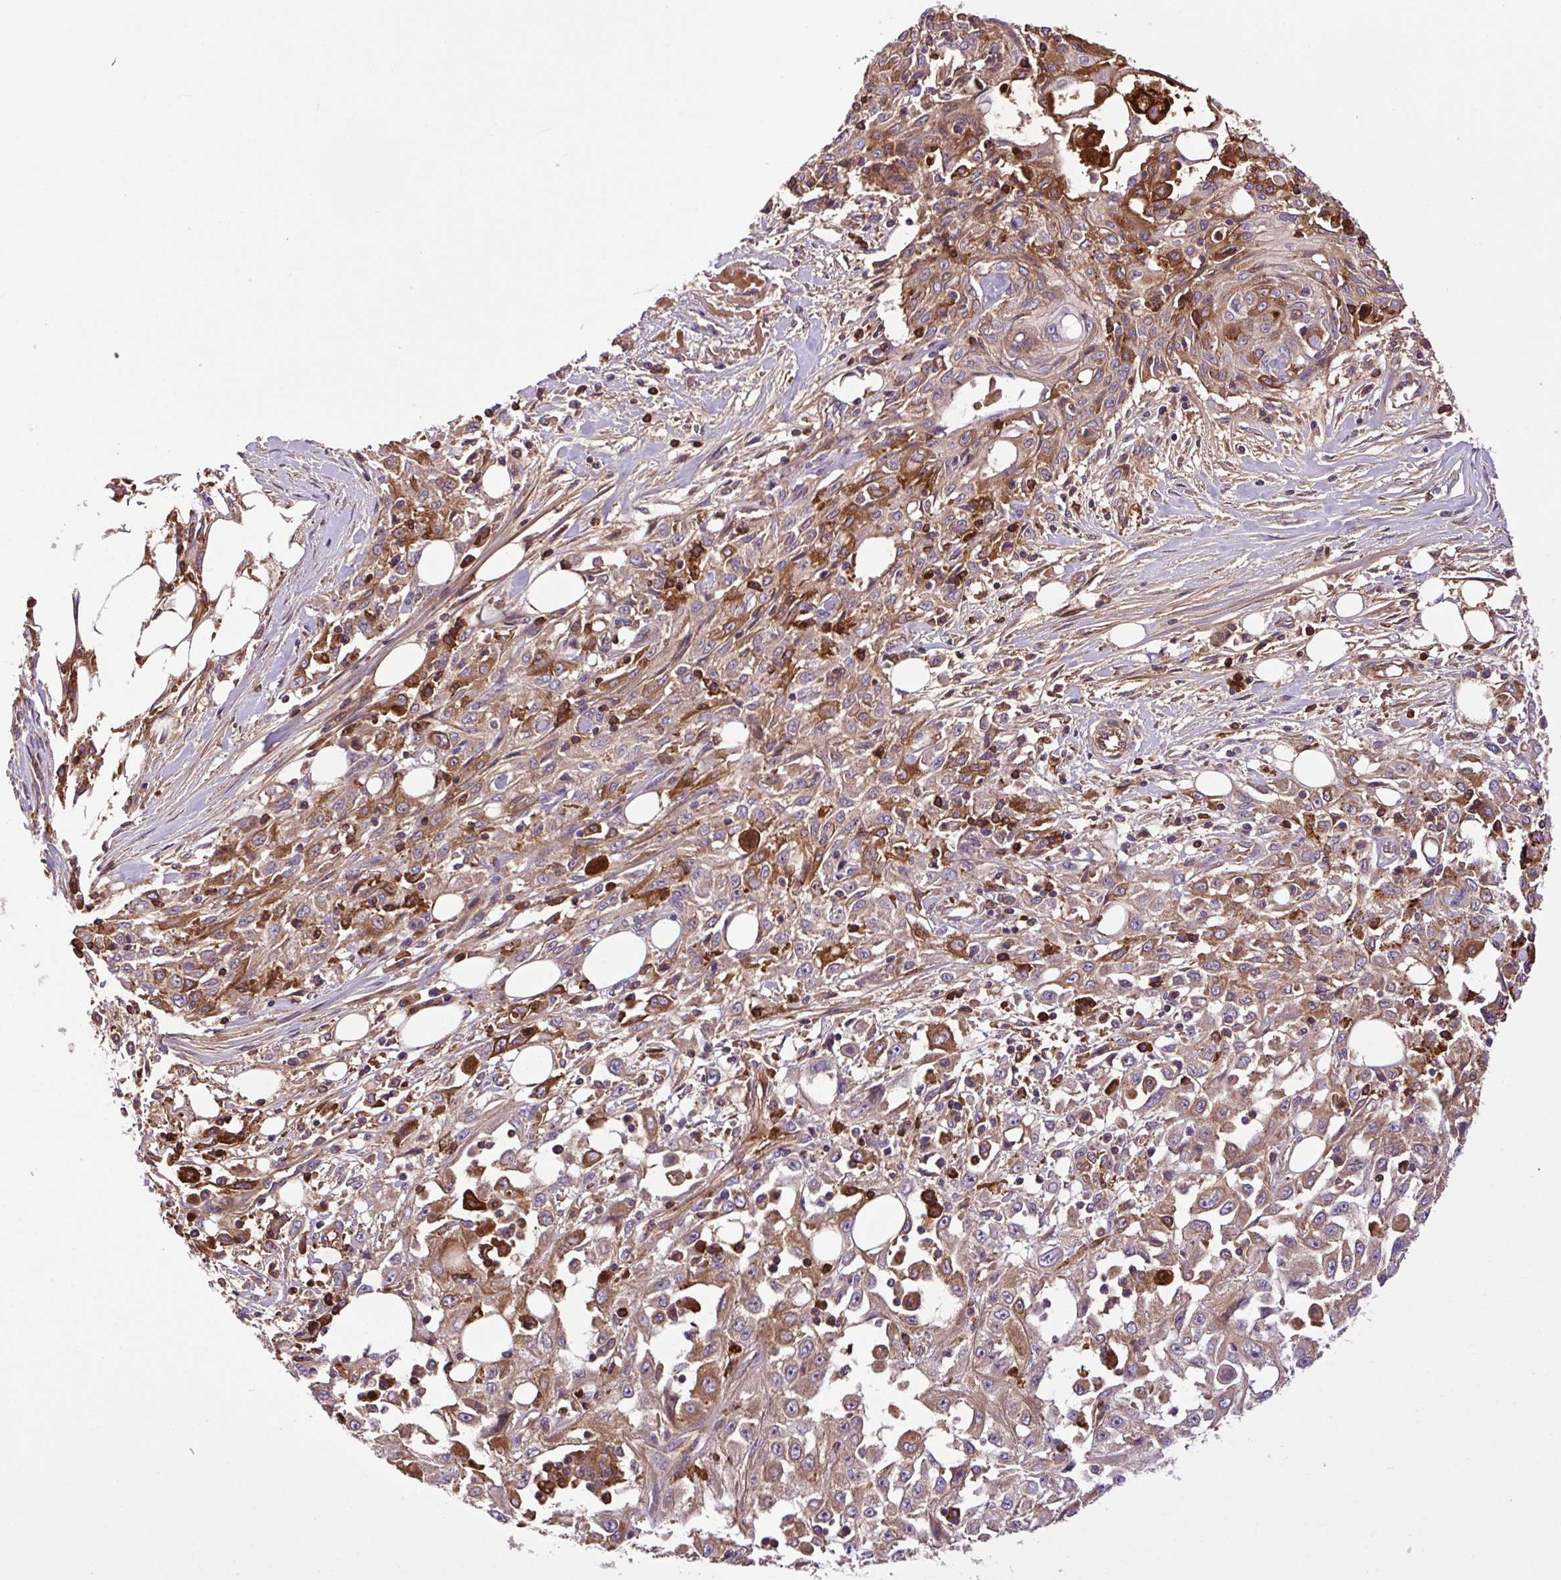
{"staining": {"intensity": "moderate", "quantity": "25%-75%", "location": "cytoplasmic/membranous"}, "tissue": "skin cancer", "cell_type": "Tumor cells", "image_type": "cancer", "snomed": [{"axis": "morphology", "description": "Squamous cell carcinoma, NOS"}, {"axis": "morphology", "description": "Squamous cell carcinoma, metastatic, NOS"}, {"axis": "topography", "description": "Skin"}, {"axis": "topography", "description": "Lymph node"}], "caption": "This is a micrograph of immunohistochemistry staining of metastatic squamous cell carcinoma (skin), which shows moderate staining in the cytoplasmic/membranous of tumor cells.", "gene": "ZNF266", "patient": {"sex": "male", "age": 75}}